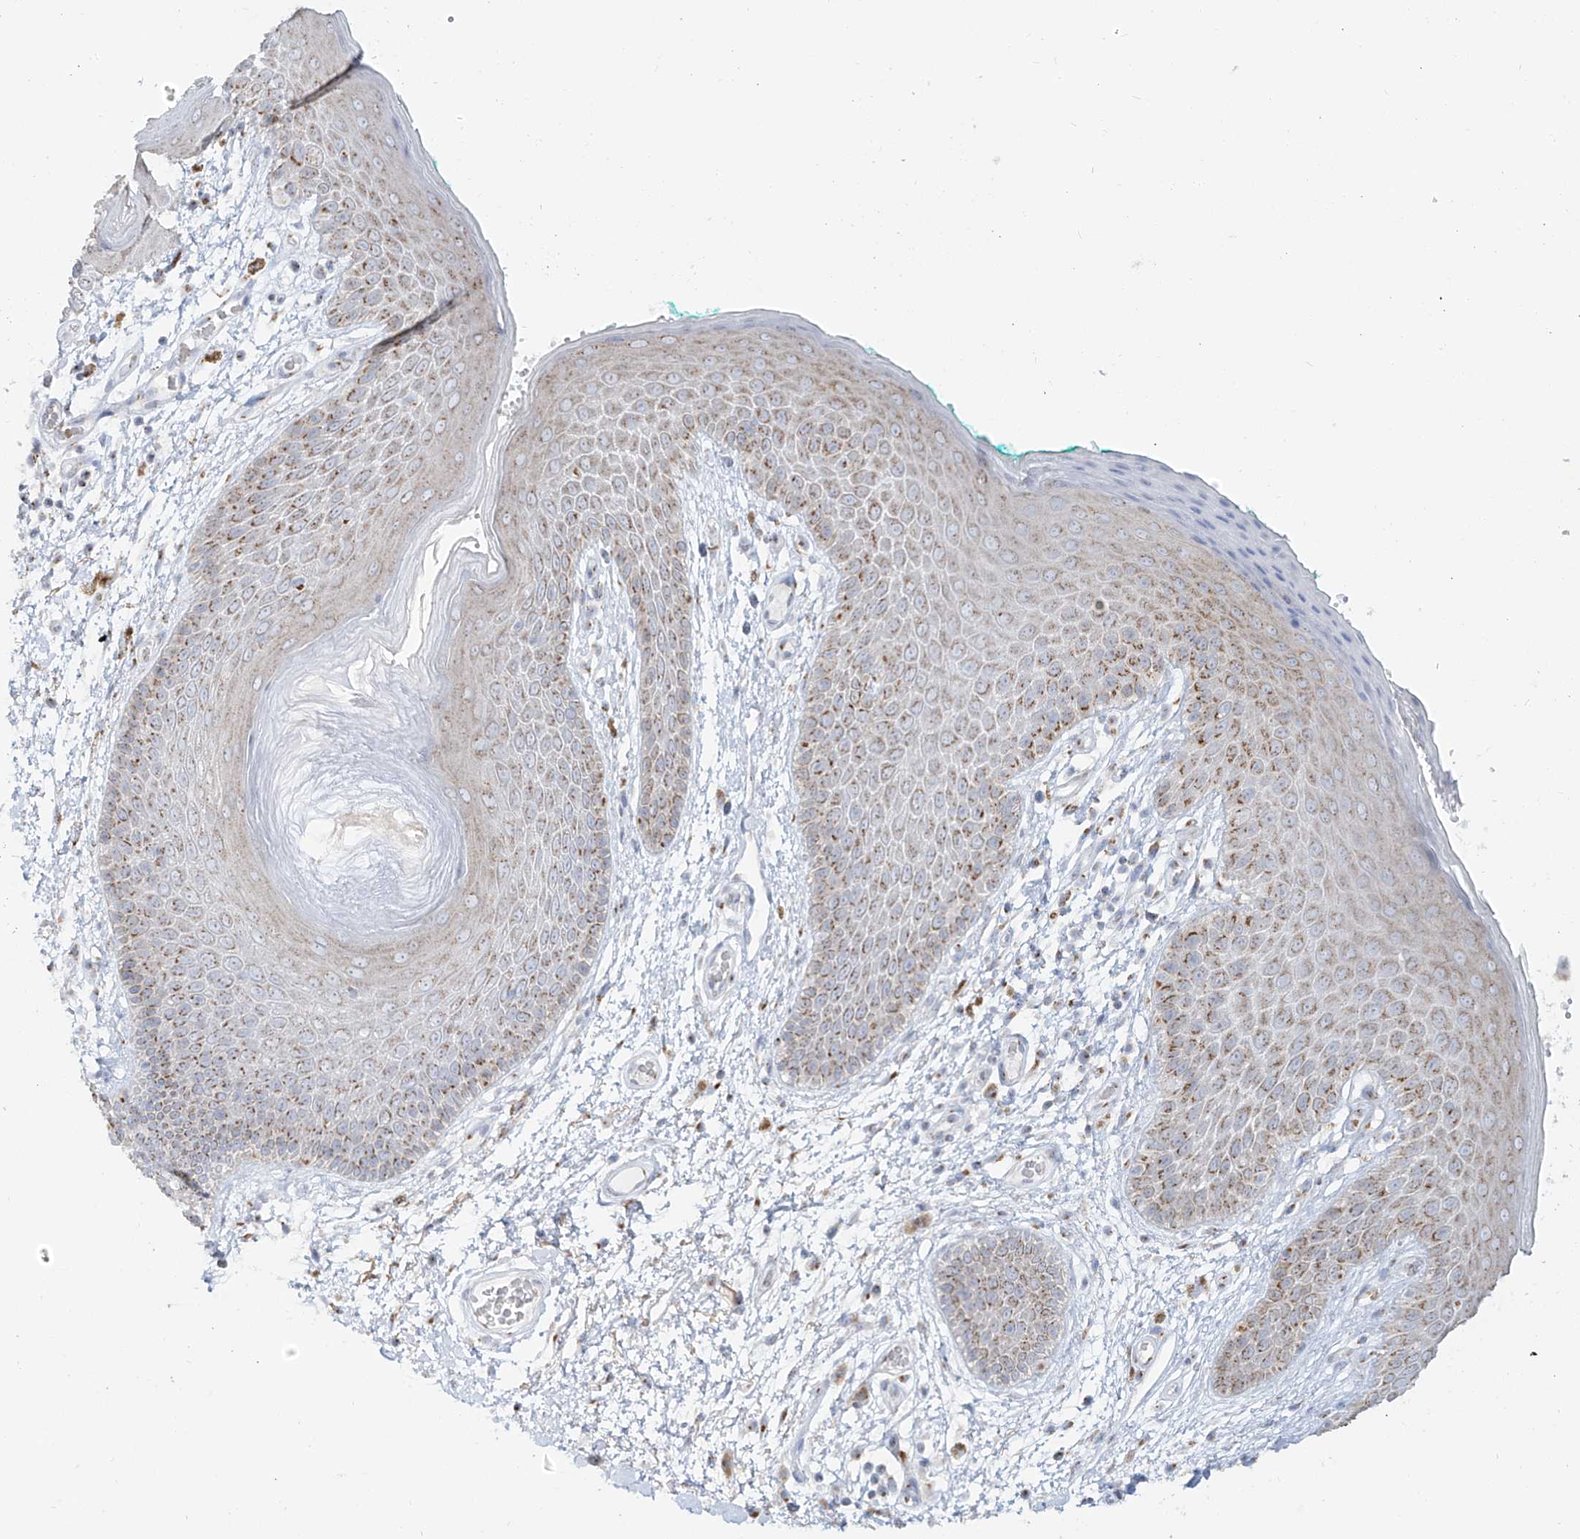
{"staining": {"intensity": "moderate", "quantity": ">75%", "location": "cytoplasmic/membranous"}, "tissue": "skin", "cell_type": "Epidermal cells", "image_type": "normal", "snomed": [{"axis": "morphology", "description": "Normal tissue, NOS"}, {"axis": "topography", "description": "Anal"}], "caption": "Skin stained for a protein (brown) shows moderate cytoplasmic/membranous positive expression in about >75% of epidermal cells.", "gene": "BSDC1", "patient": {"sex": "male", "age": 74}}